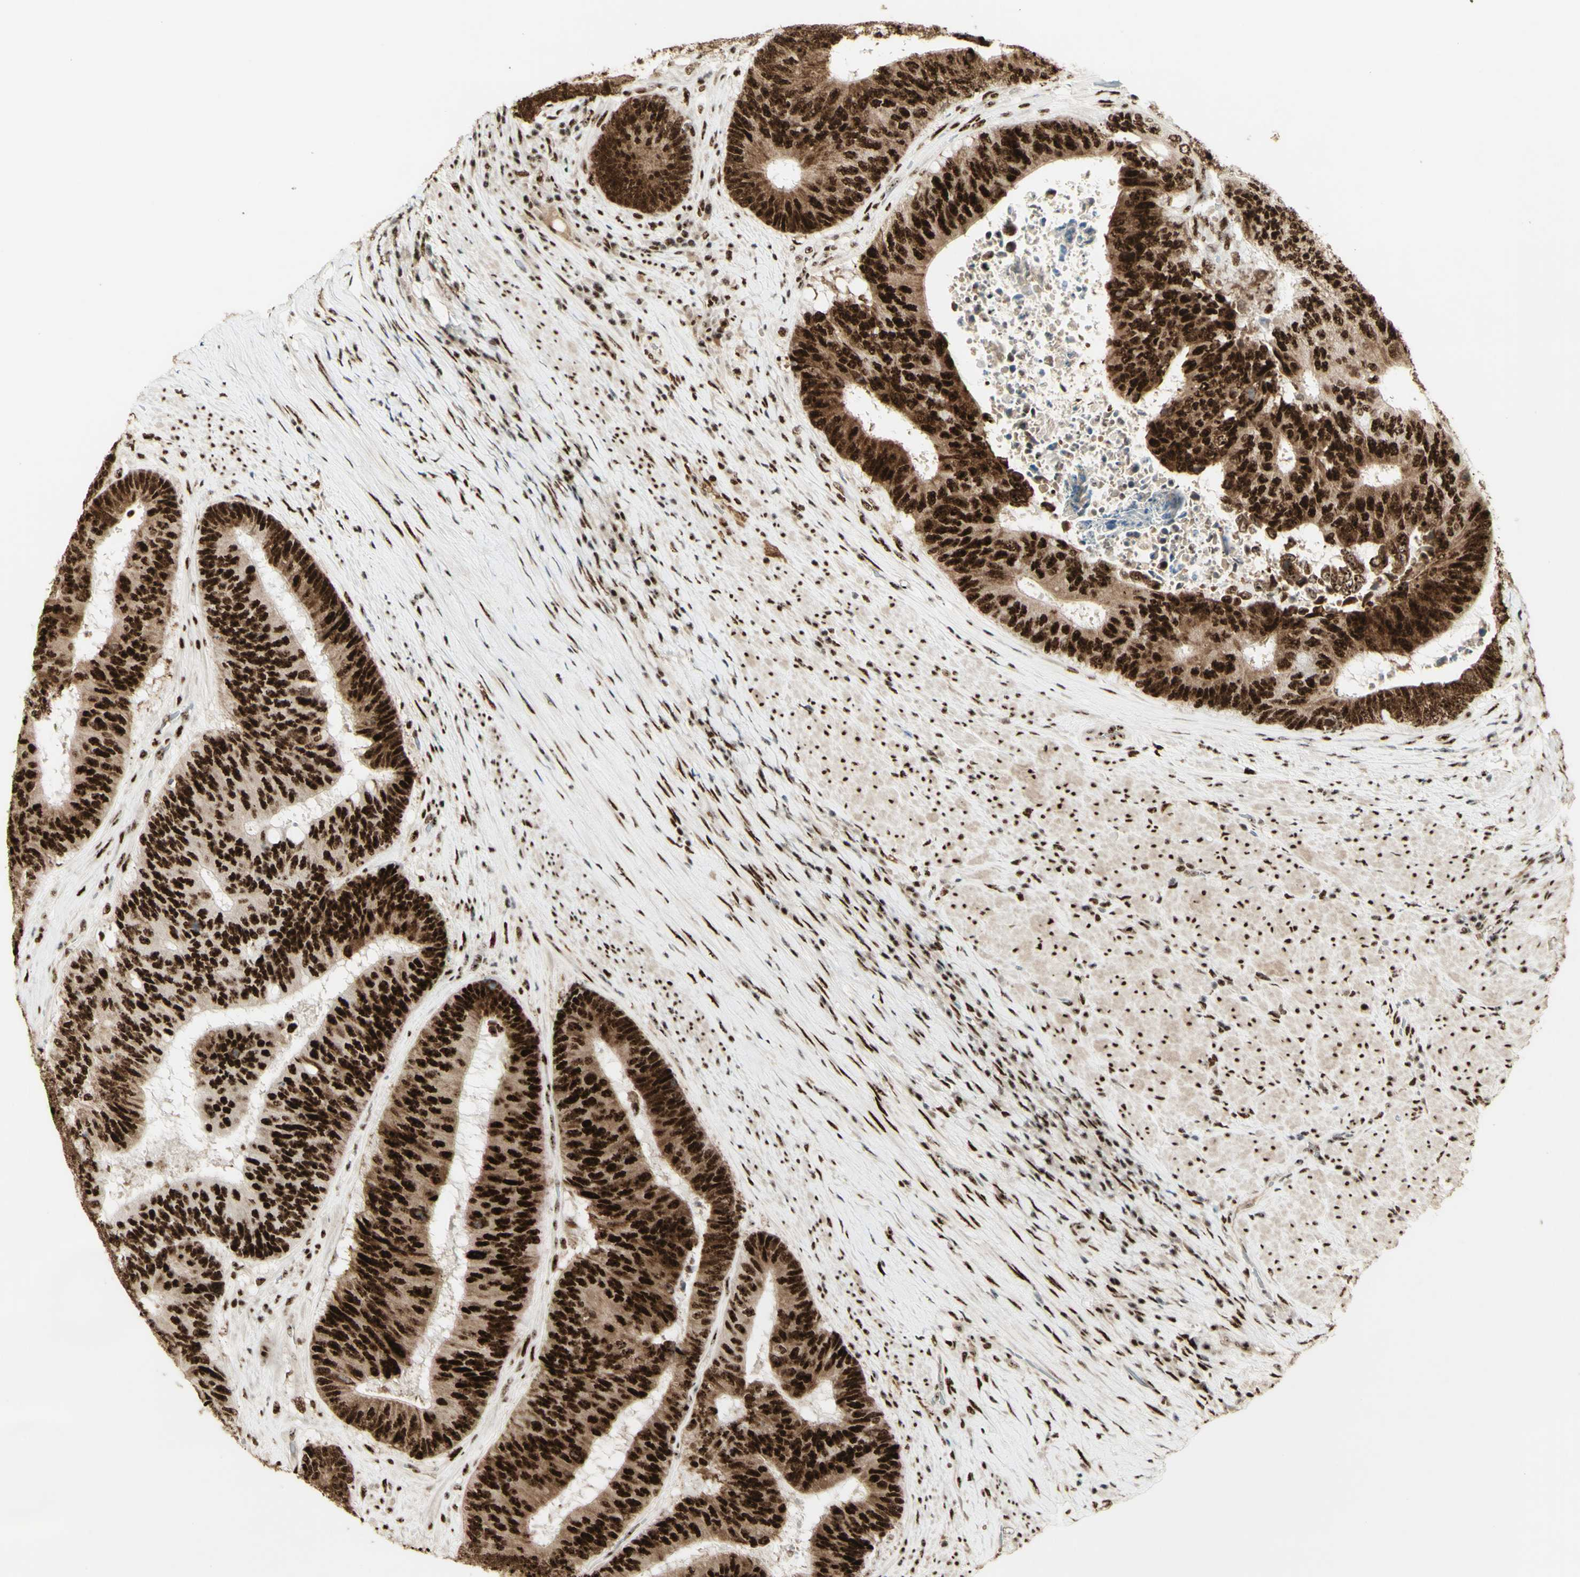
{"staining": {"intensity": "strong", "quantity": ">75%", "location": "cytoplasmic/membranous,nuclear"}, "tissue": "colorectal cancer", "cell_type": "Tumor cells", "image_type": "cancer", "snomed": [{"axis": "morphology", "description": "Adenocarcinoma, NOS"}, {"axis": "topography", "description": "Rectum"}], "caption": "Immunohistochemical staining of colorectal cancer (adenocarcinoma) displays strong cytoplasmic/membranous and nuclear protein positivity in about >75% of tumor cells.", "gene": "DHX9", "patient": {"sex": "male", "age": 72}}